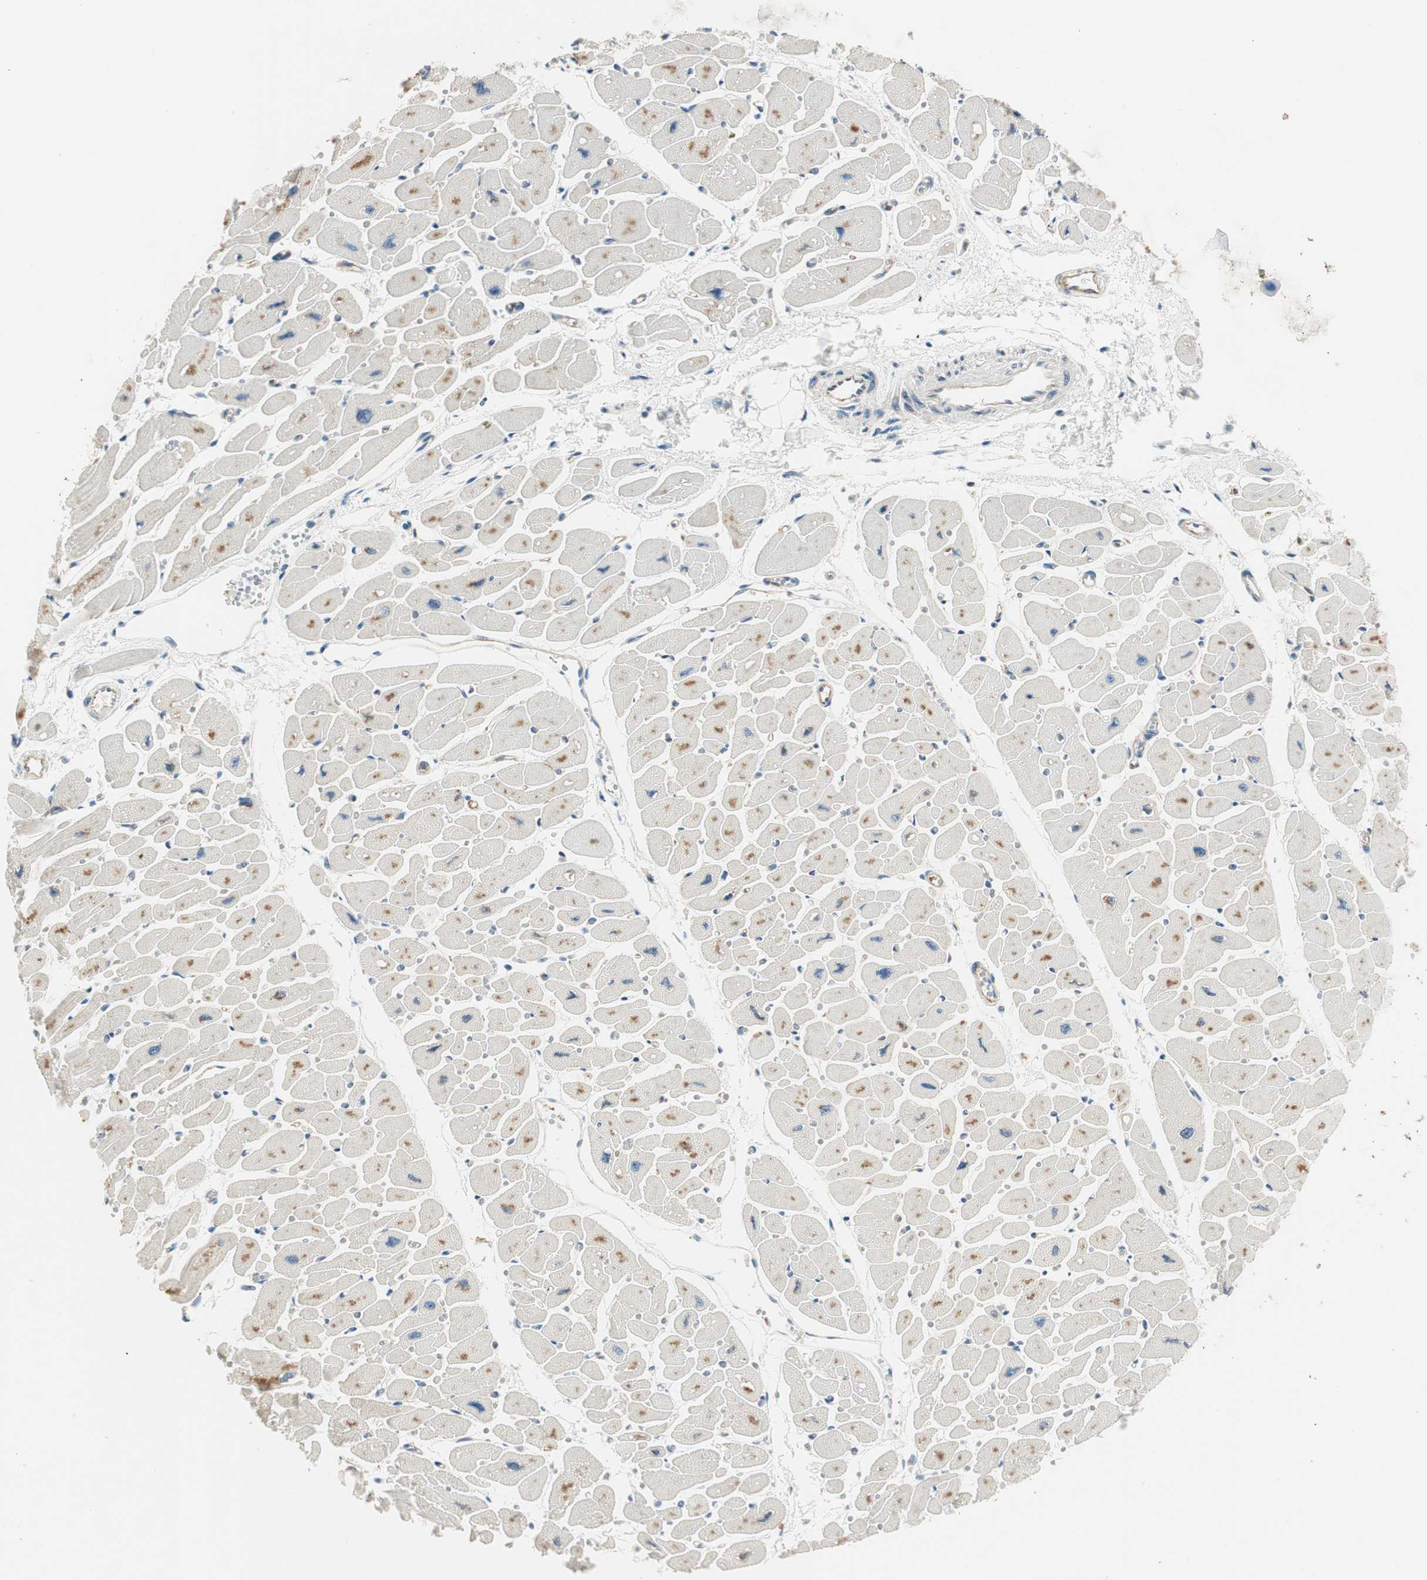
{"staining": {"intensity": "moderate", "quantity": "25%-75%", "location": "cytoplasmic/membranous"}, "tissue": "heart muscle", "cell_type": "Cardiomyocytes", "image_type": "normal", "snomed": [{"axis": "morphology", "description": "Normal tissue, NOS"}, {"axis": "topography", "description": "Heart"}], "caption": "A micrograph of human heart muscle stained for a protein reveals moderate cytoplasmic/membranous brown staining in cardiomyocytes.", "gene": "TMF1", "patient": {"sex": "female", "age": 54}}